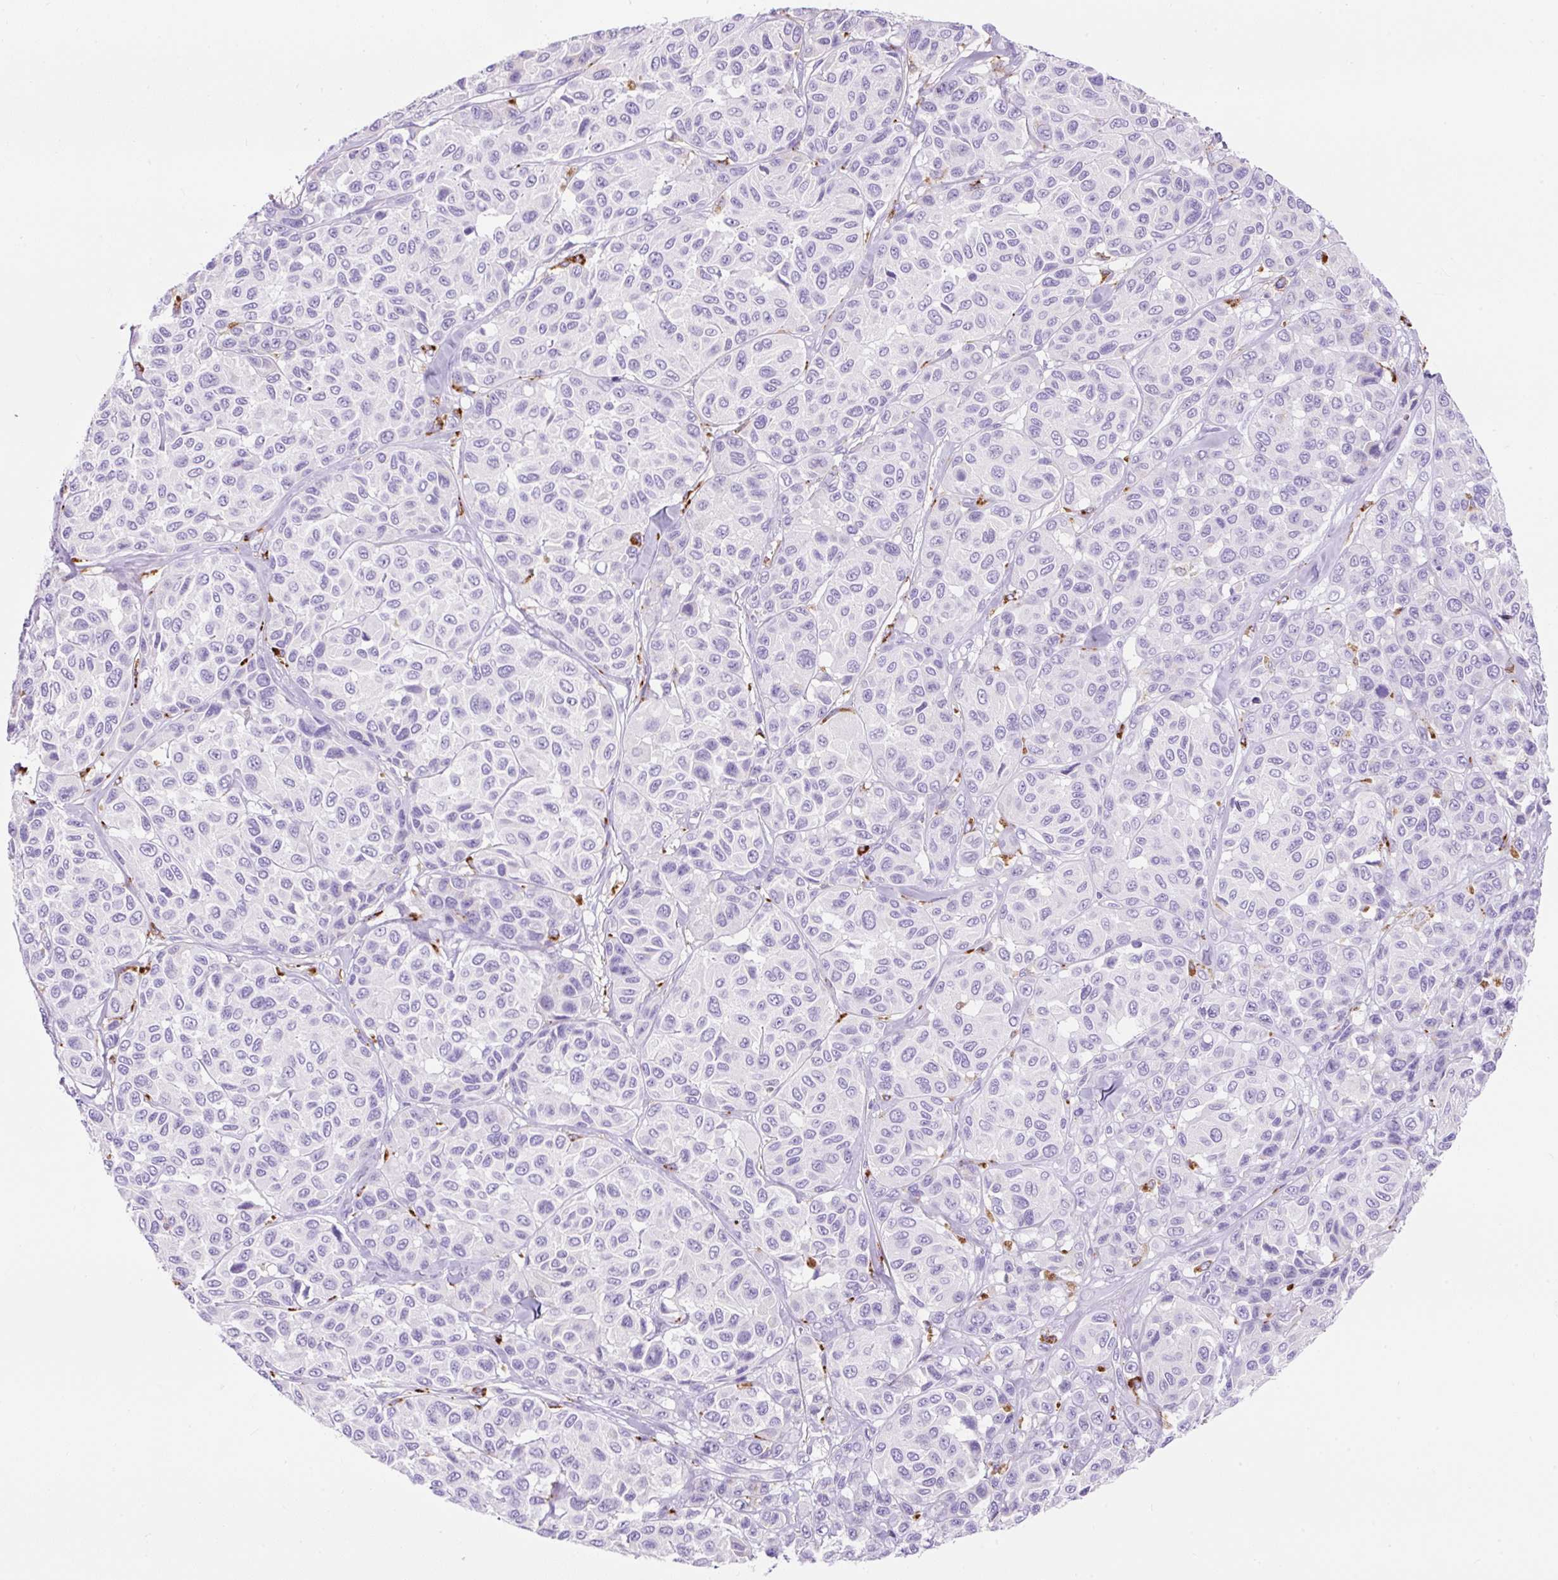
{"staining": {"intensity": "negative", "quantity": "none", "location": "none"}, "tissue": "melanoma", "cell_type": "Tumor cells", "image_type": "cancer", "snomed": [{"axis": "morphology", "description": "Malignant melanoma, NOS"}, {"axis": "topography", "description": "Skin"}], "caption": "Photomicrograph shows no protein expression in tumor cells of melanoma tissue.", "gene": "HEXB", "patient": {"sex": "female", "age": 66}}